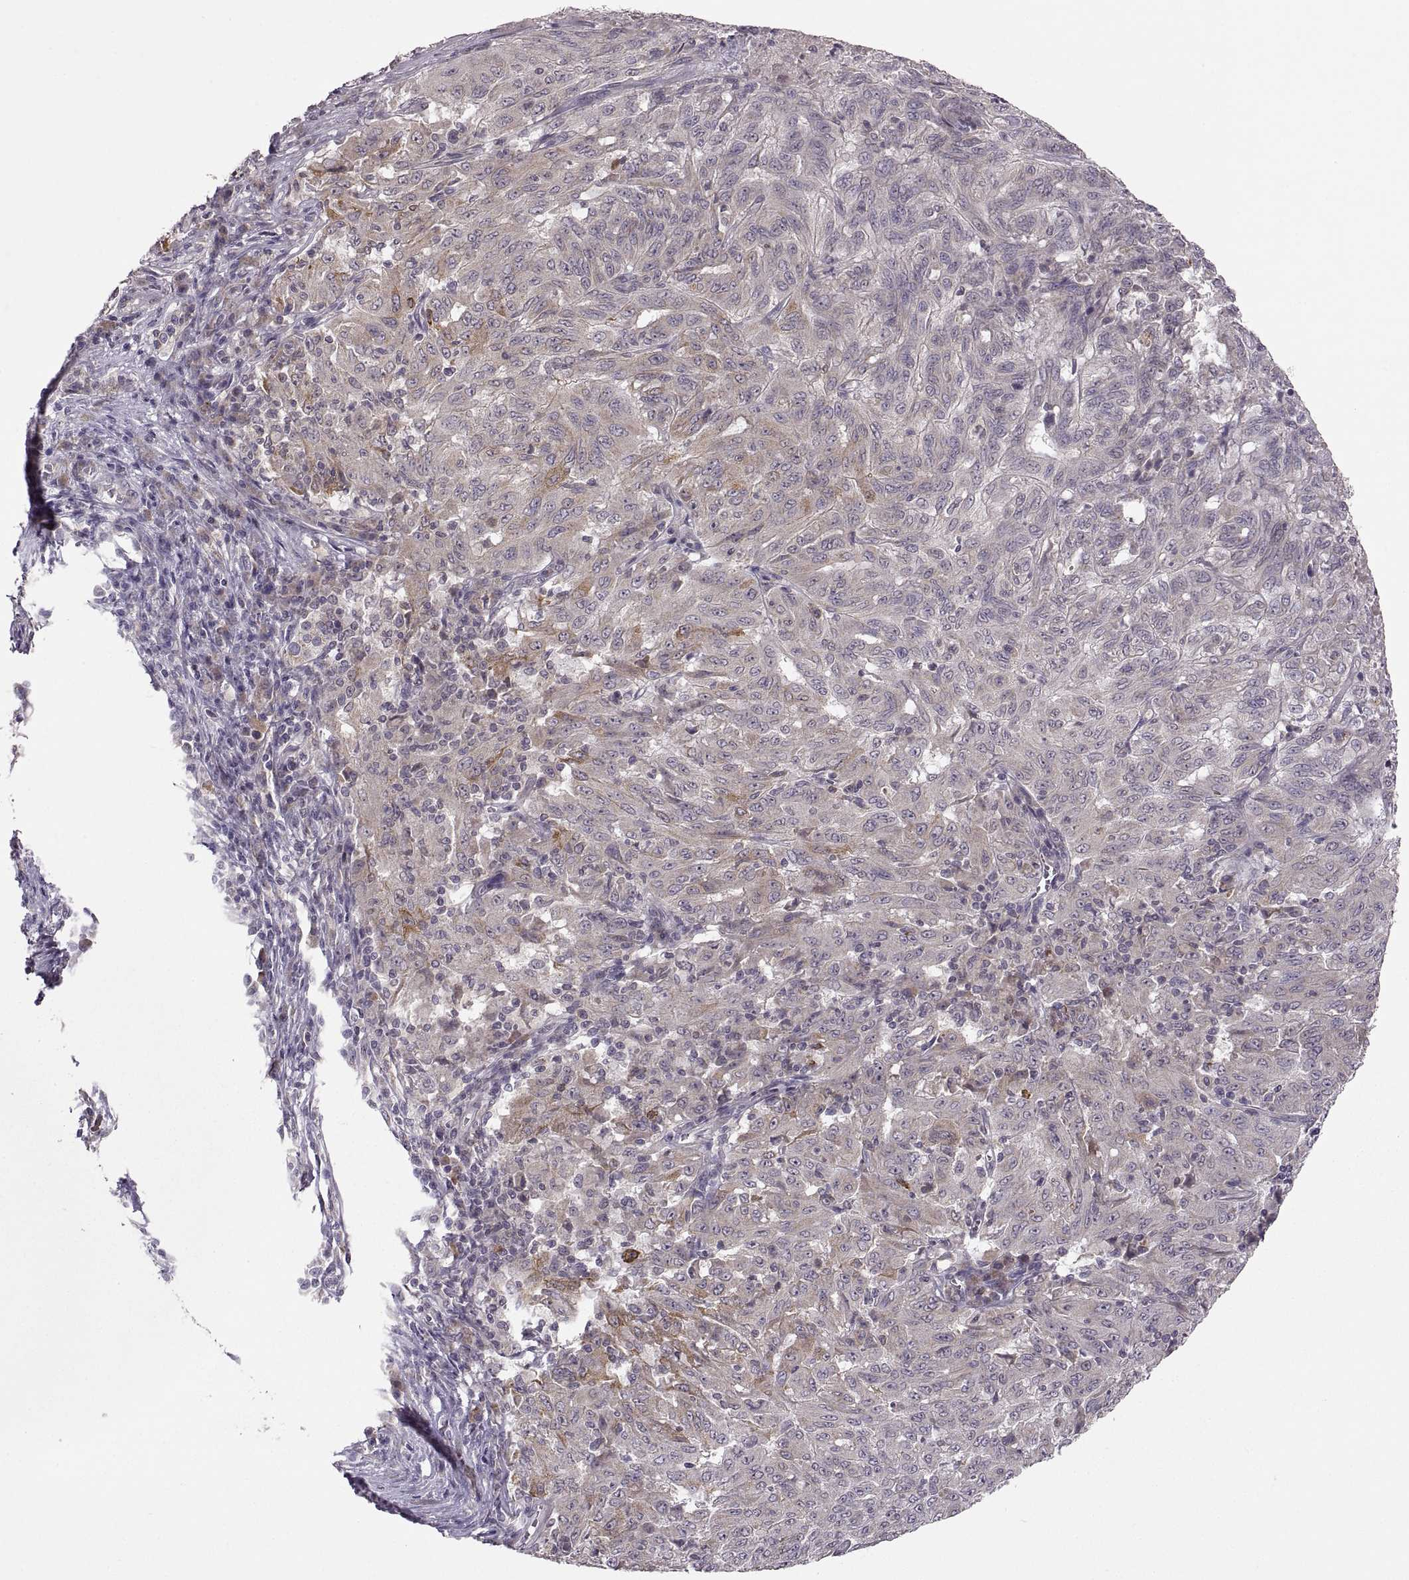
{"staining": {"intensity": "moderate", "quantity": "<25%", "location": "cytoplasmic/membranous"}, "tissue": "pancreatic cancer", "cell_type": "Tumor cells", "image_type": "cancer", "snomed": [{"axis": "morphology", "description": "Adenocarcinoma, NOS"}, {"axis": "topography", "description": "Pancreas"}], "caption": "Adenocarcinoma (pancreatic) stained for a protein shows moderate cytoplasmic/membranous positivity in tumor cells. (DAB (3,3'-diaminobenzidine) IHC with brightfield microscopy, high magnification).", "gene": "HMGCR", "patient": {"sex": "male", "age": 63}}